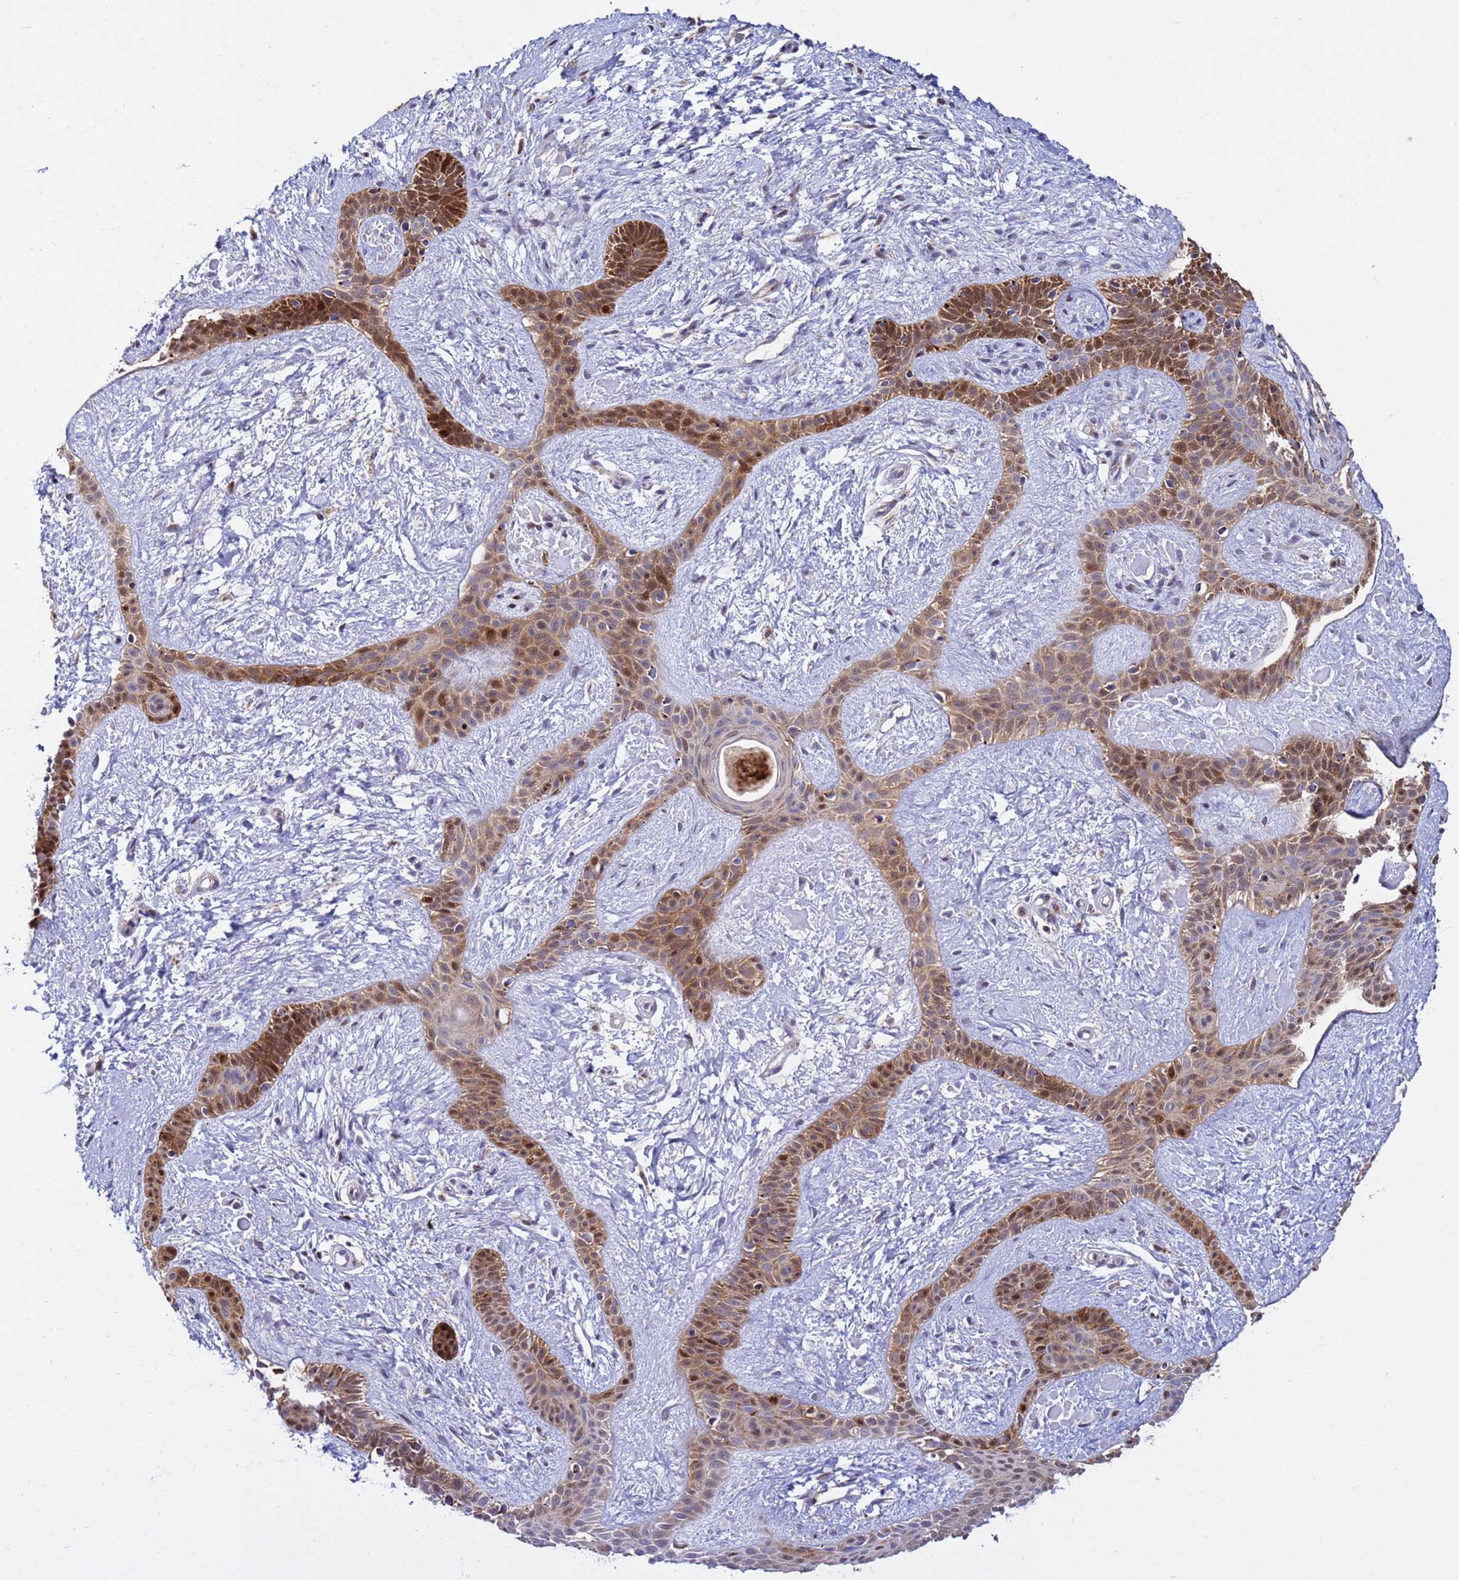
{"staining": {"intensity": "moderate", "quantity": ">75%", "location": "cytoplasmic/membranous,nuclear"}, "tissue": "skin cancer", "cell_type": "Tumor cells", "image_type": "cancer", "snomed": [{"axis": "morphology", "description": "Basal cell carcinoma"}, {"axis": "topography", "description": "Skin"}], "caption": "IHC micrograph of skin cancer stained for a protein (brown), which reveals medium levels of moderate cytoplasmic/membranous and nuclear expression in about >75% of tumor cells.", "gene": "TUBGCP3", "patient": {"sex": "male", "age": 78}}